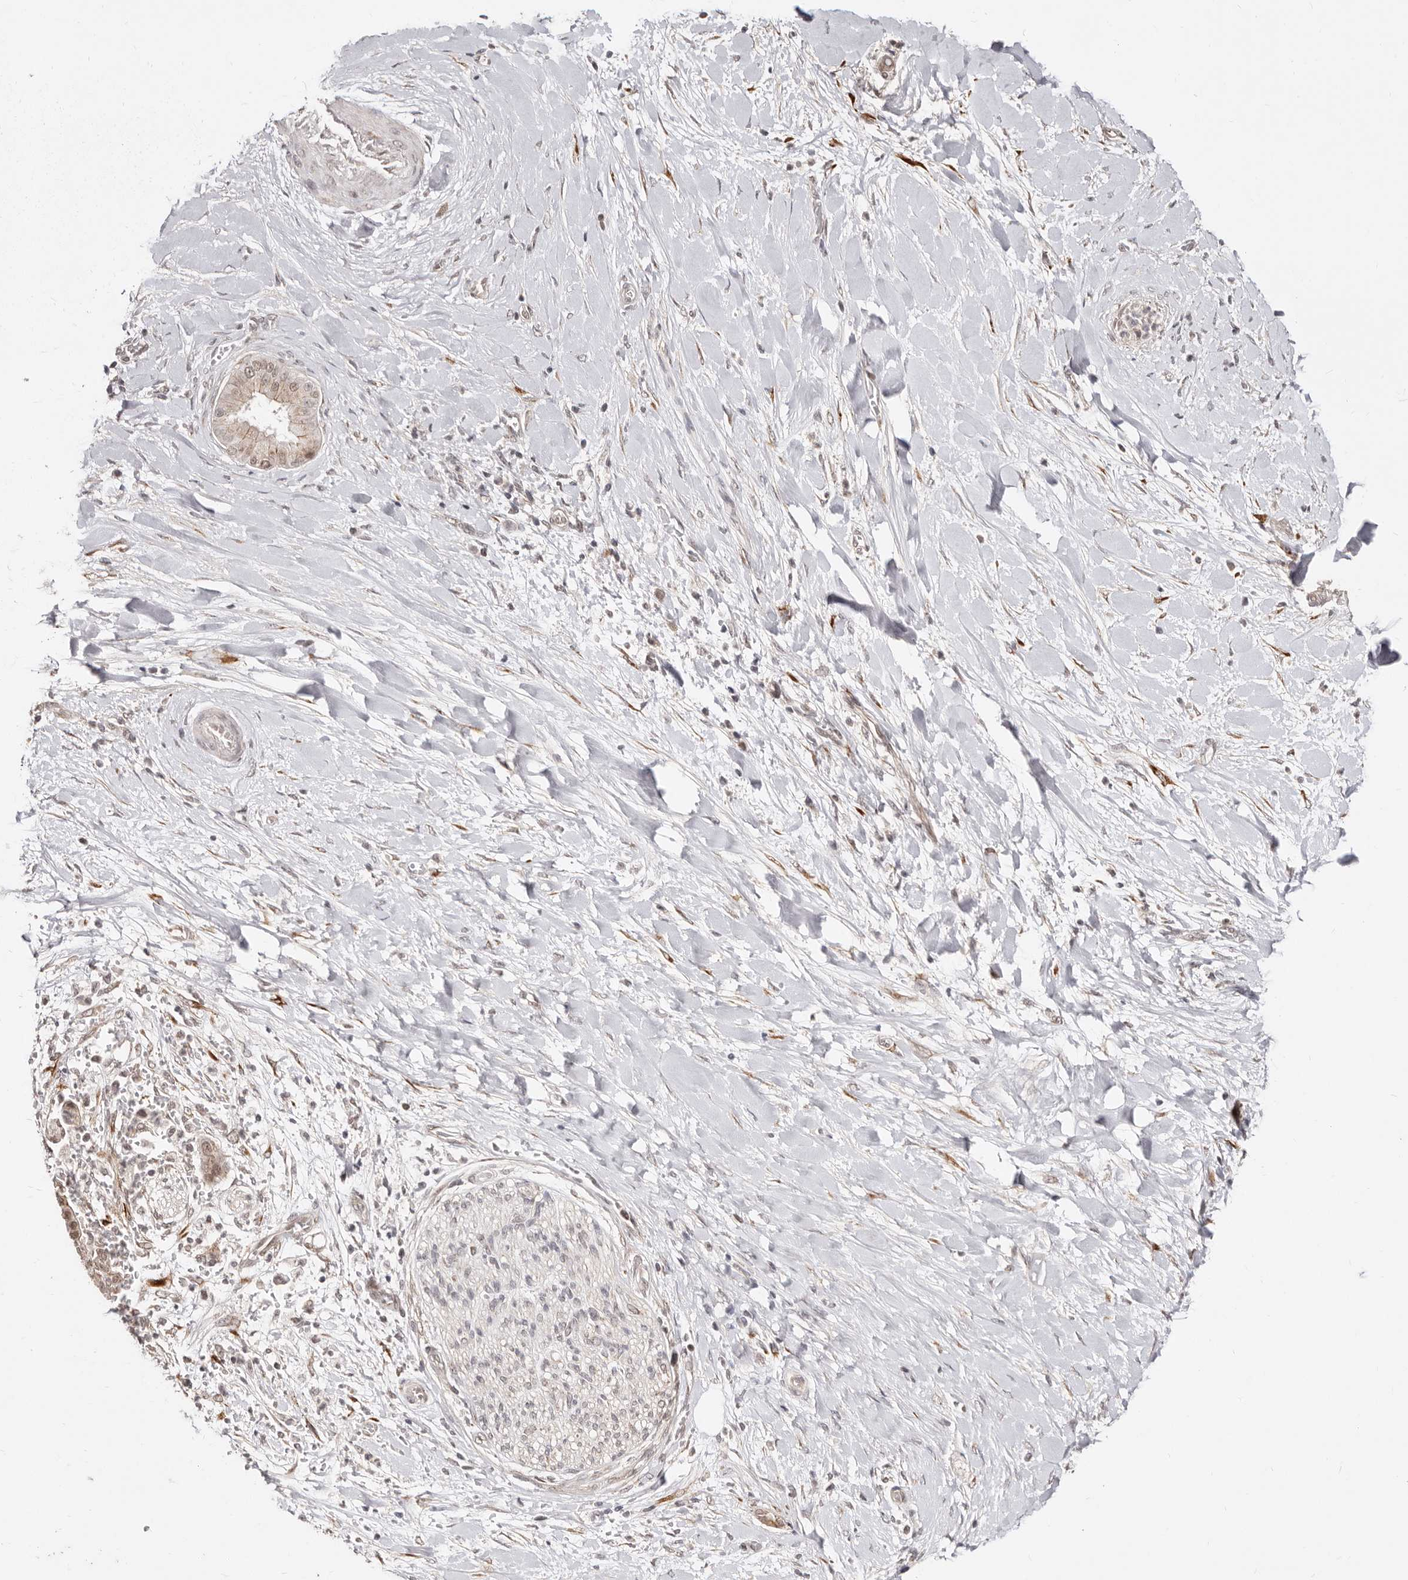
{"staining": {"intensity": "weak", "quantity": ">75%", "location": "nuclear"}, "tissue": "liver cancer", "cell_type": "Tumor cells", "image_type": "cancer", "snomed": [{"axis": "morphology", "description": "Cholangiocarcinoma"}, {"axis": "topography", "description": "Liver"}], "caption": "Approximately >75% of tumor cells in human liver cancer demonstrate weak nuclear protein positivity as visualized by brown immunohistochemical staining.", "gene": "SRCAP", "patient": {"sex": "female", "age": 54}}